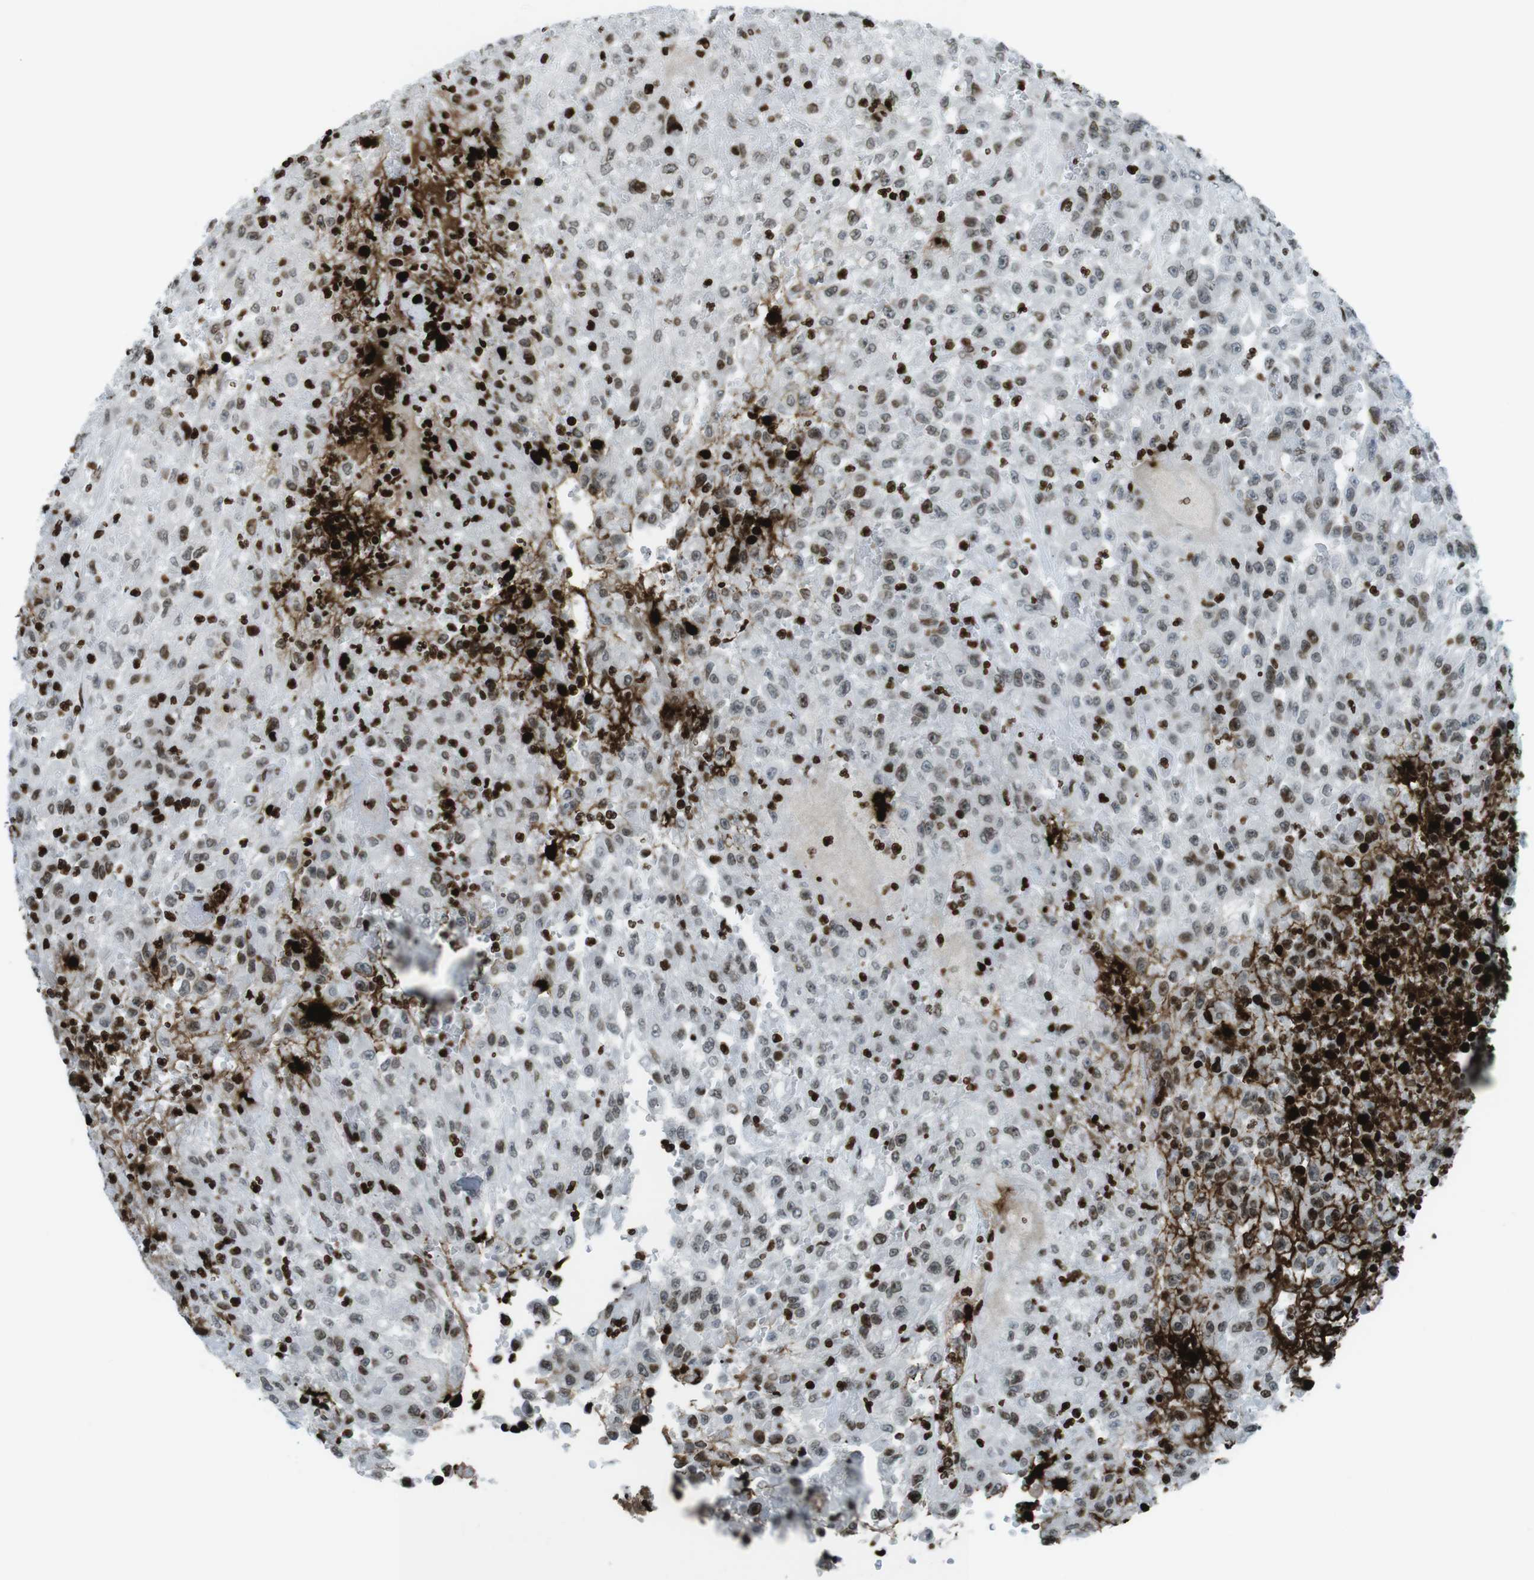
{"staining": {"intensity": "weak", "quantity": "25%-75%", "location": "nuclear"}, "tissue": "urothelial cancer", "cell_type": "Tumor cells", "image_type": "cancer", "snomed": [{"axis": "morphology", "description": "Urothelial carcinoma, High grade"}, {"axis": "topography", "description": "Urinary bladder"}], "caption": "Immunohistochemistry (IHC) of human urothelial cancer shows low levels of weak nuclear expression in about 25%-75% of tumor cells. The staining is performed using DAB brown chromogen to label protein expression. The nuclei are counter-stained blue using hematoxylin.", "gene": "H2AC8", "patient": {"sex": "male", "age": 46}}